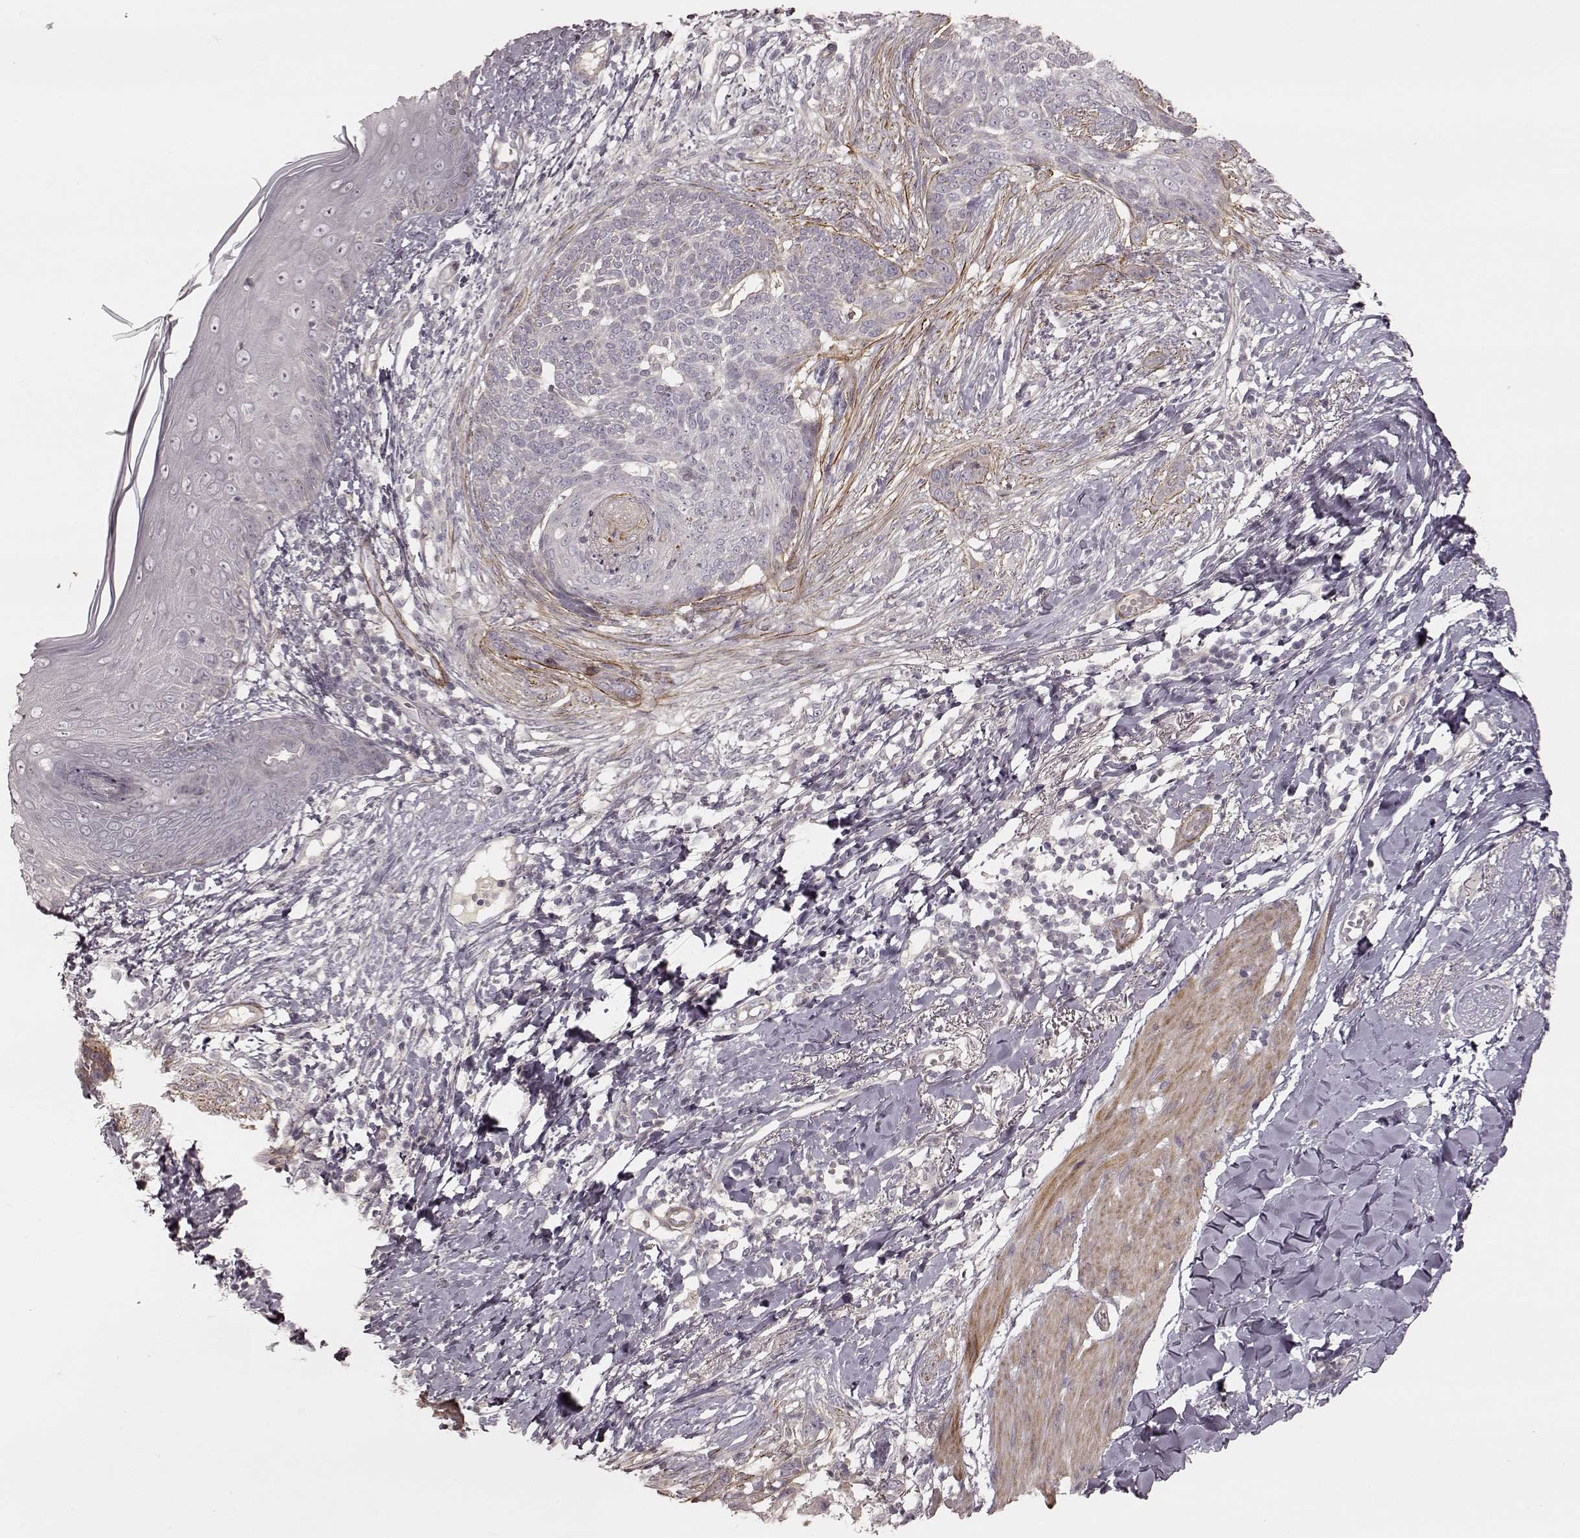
{"staining": {"intensity": "negative", "quantity": "none", "location": "none"}, "tissue": "skin cancer", "cell_type": "Tumor cells", "image_type": "cancer", "snomed": [{"axis": "morphology", "description": "Normal tissue, NOS"}, {"axis": "morphology", "description": "Basal cell carcinoma"}, {"axis": "topography", "description": "Skin"}], "caption": "Immunohistochemistry photomicrograph of human skin basal cell carcinoma stained for a protein (brown), which demonstrates no staining in tumor cells.", "gene": "KCNJ9", "patient": {"sex": "male", "age": 84}}